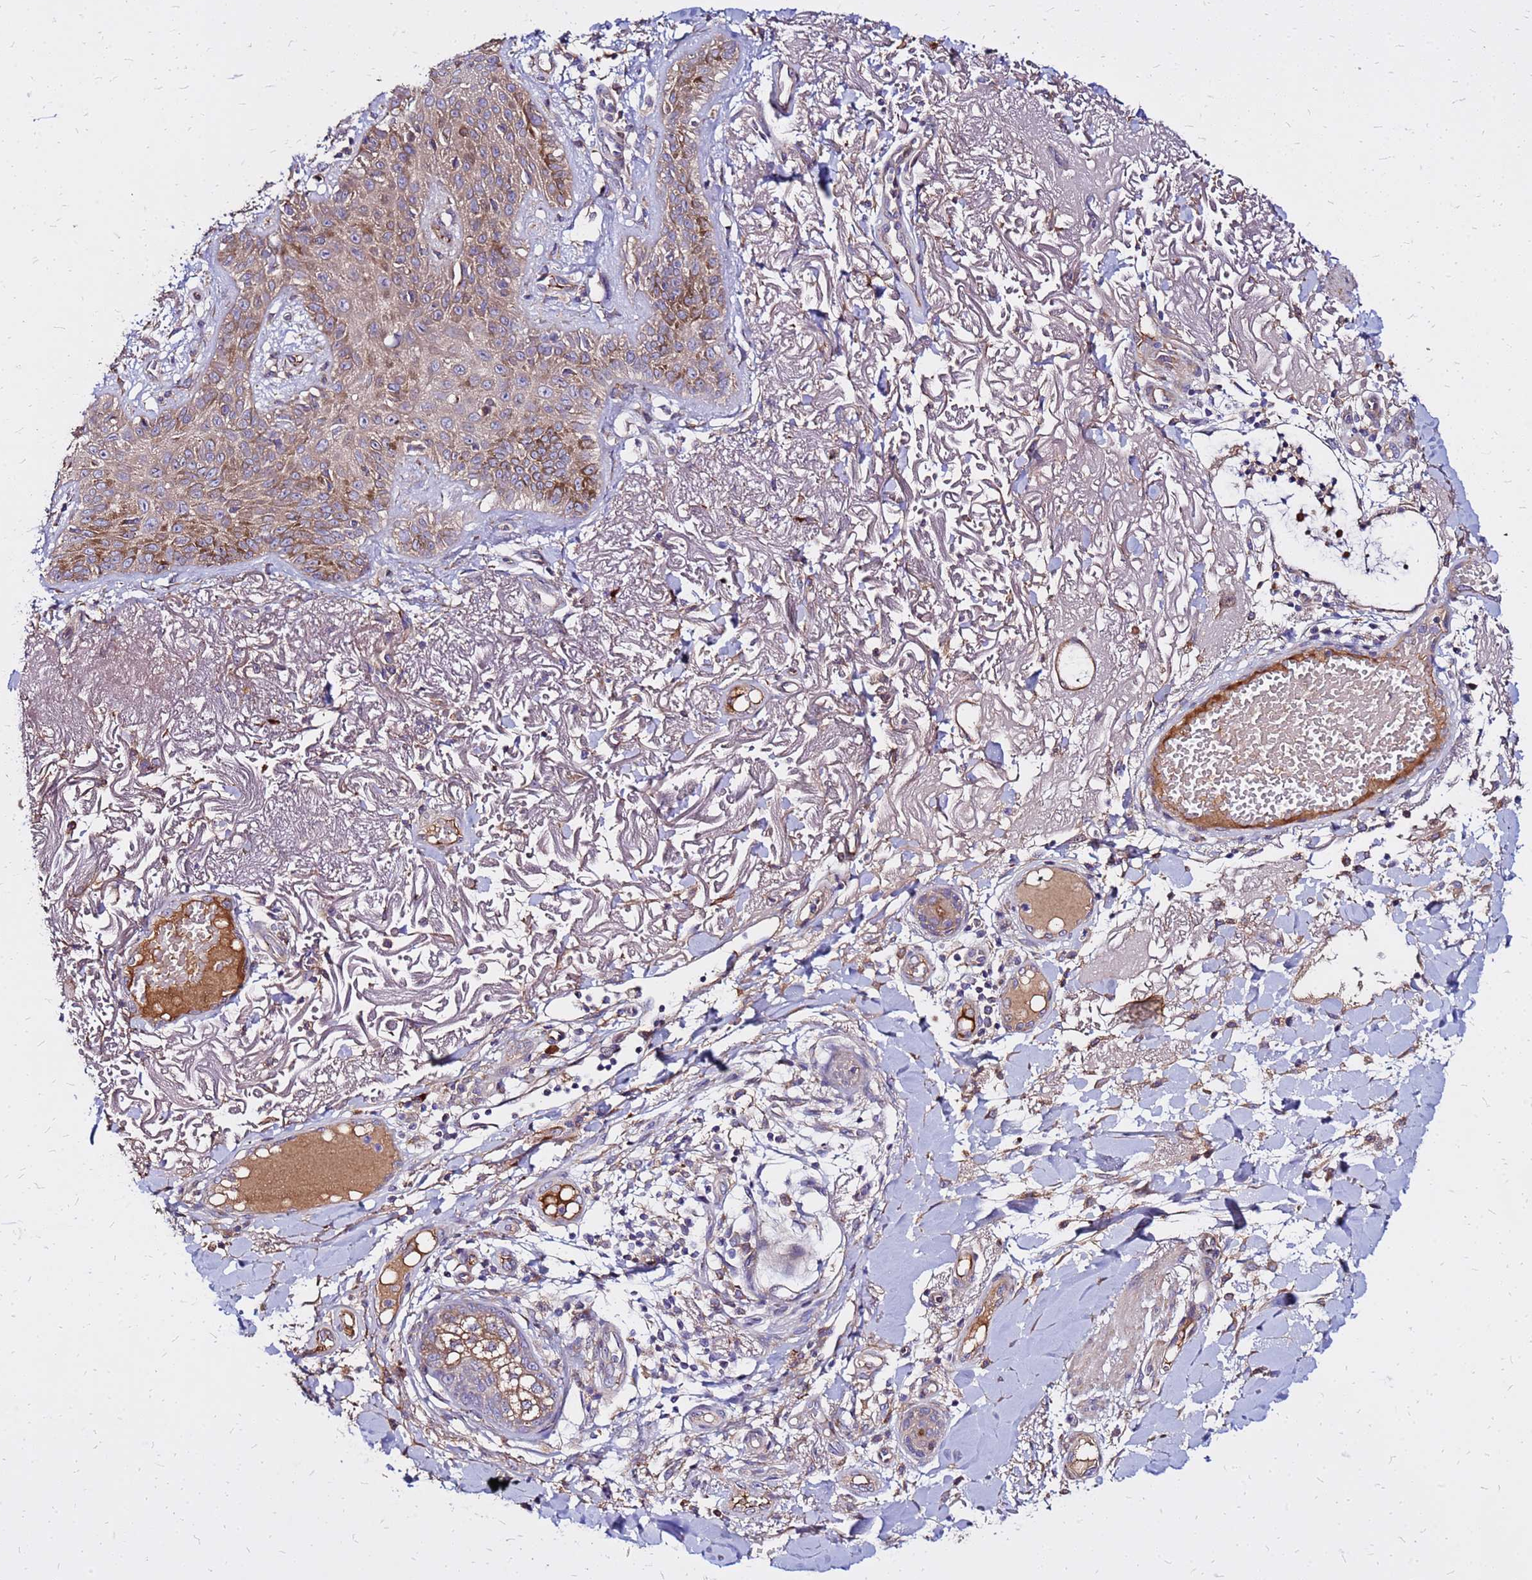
{"staining": {"intensity": "moderate", "quantity": ">75%", "location": "cytoplasmic/membranous"}, "tissue": "skin cancer", "cell_type": "Tumor cells", "image_type": "cancer", "snomed": [{"axis": "morphology", "description": "Normal tissue, NOS"}, {"axis": "morphology", "description": "Squamous cell carcinoma, NOS"}, {"axis": "topography", "description": "Skin"}], "caption": "Immunohistochemistry histopathology image of squamous cell carcinoma (skin) stained for a protein (brown), which exhibits medium levels of moderate cytoplasmic/membranous positivity in about >75% of tumor cells.", "gene": "VMO1", "patient": {"sex": "male", "age": 72}}